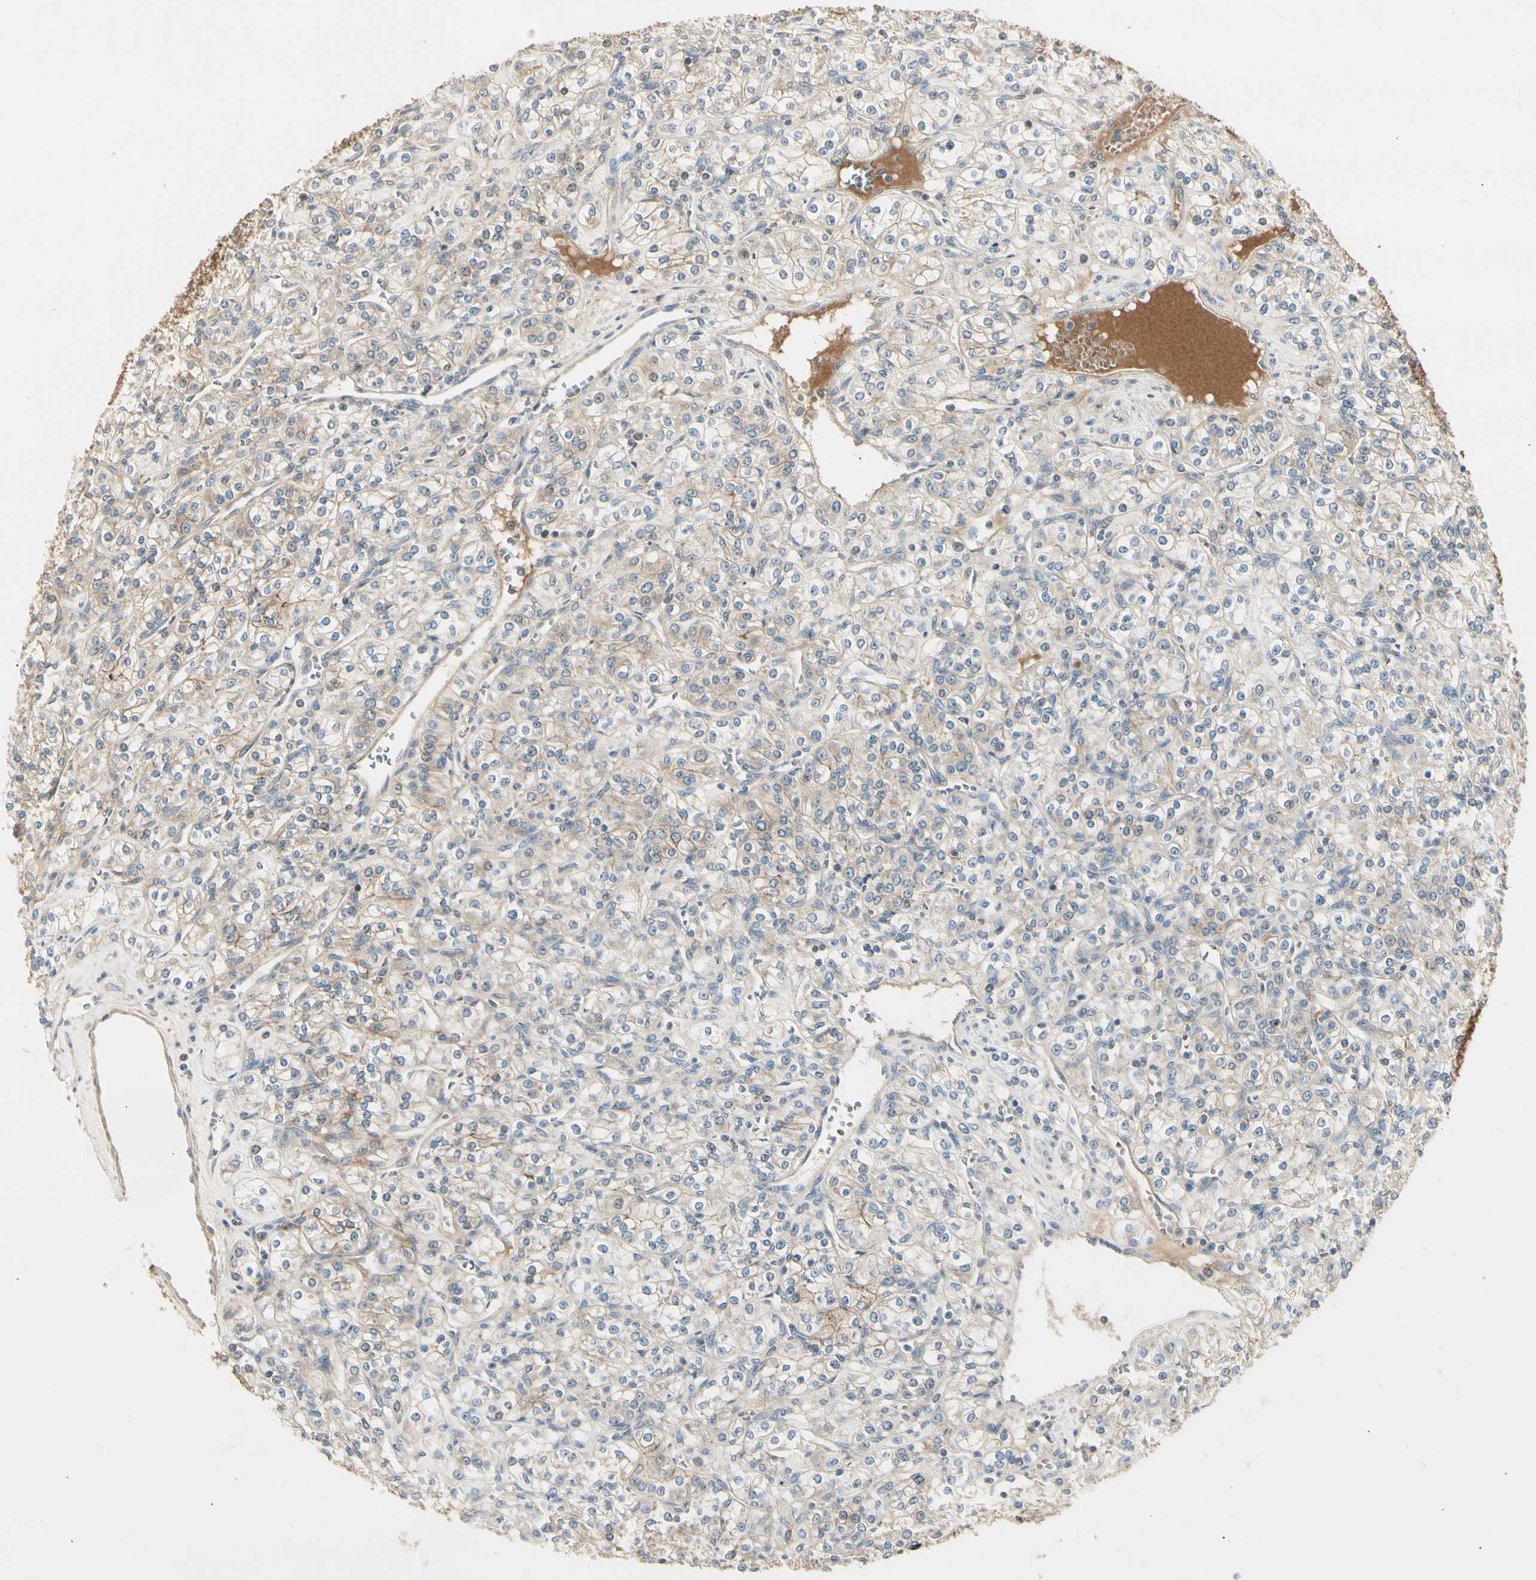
{"staining": {"intensity": "weak", "quantity": "25%-75%", "location": "cytoplasmic/membranous"}, "tissue": "renal cancer", "cell_type": "Tumor cells", "image_type": "cancer", "snomed": [{"axis": "morphology", "description": "Adenocarcinoma, NOS"}, {"axis": "topography", "description": "Kidney"}], "caption": "Human renal cancer stained with a protein marker reveals weak staining in tumor cells.", "gene": "SKIL", "patient": {"sex": "male", "age": 77}}